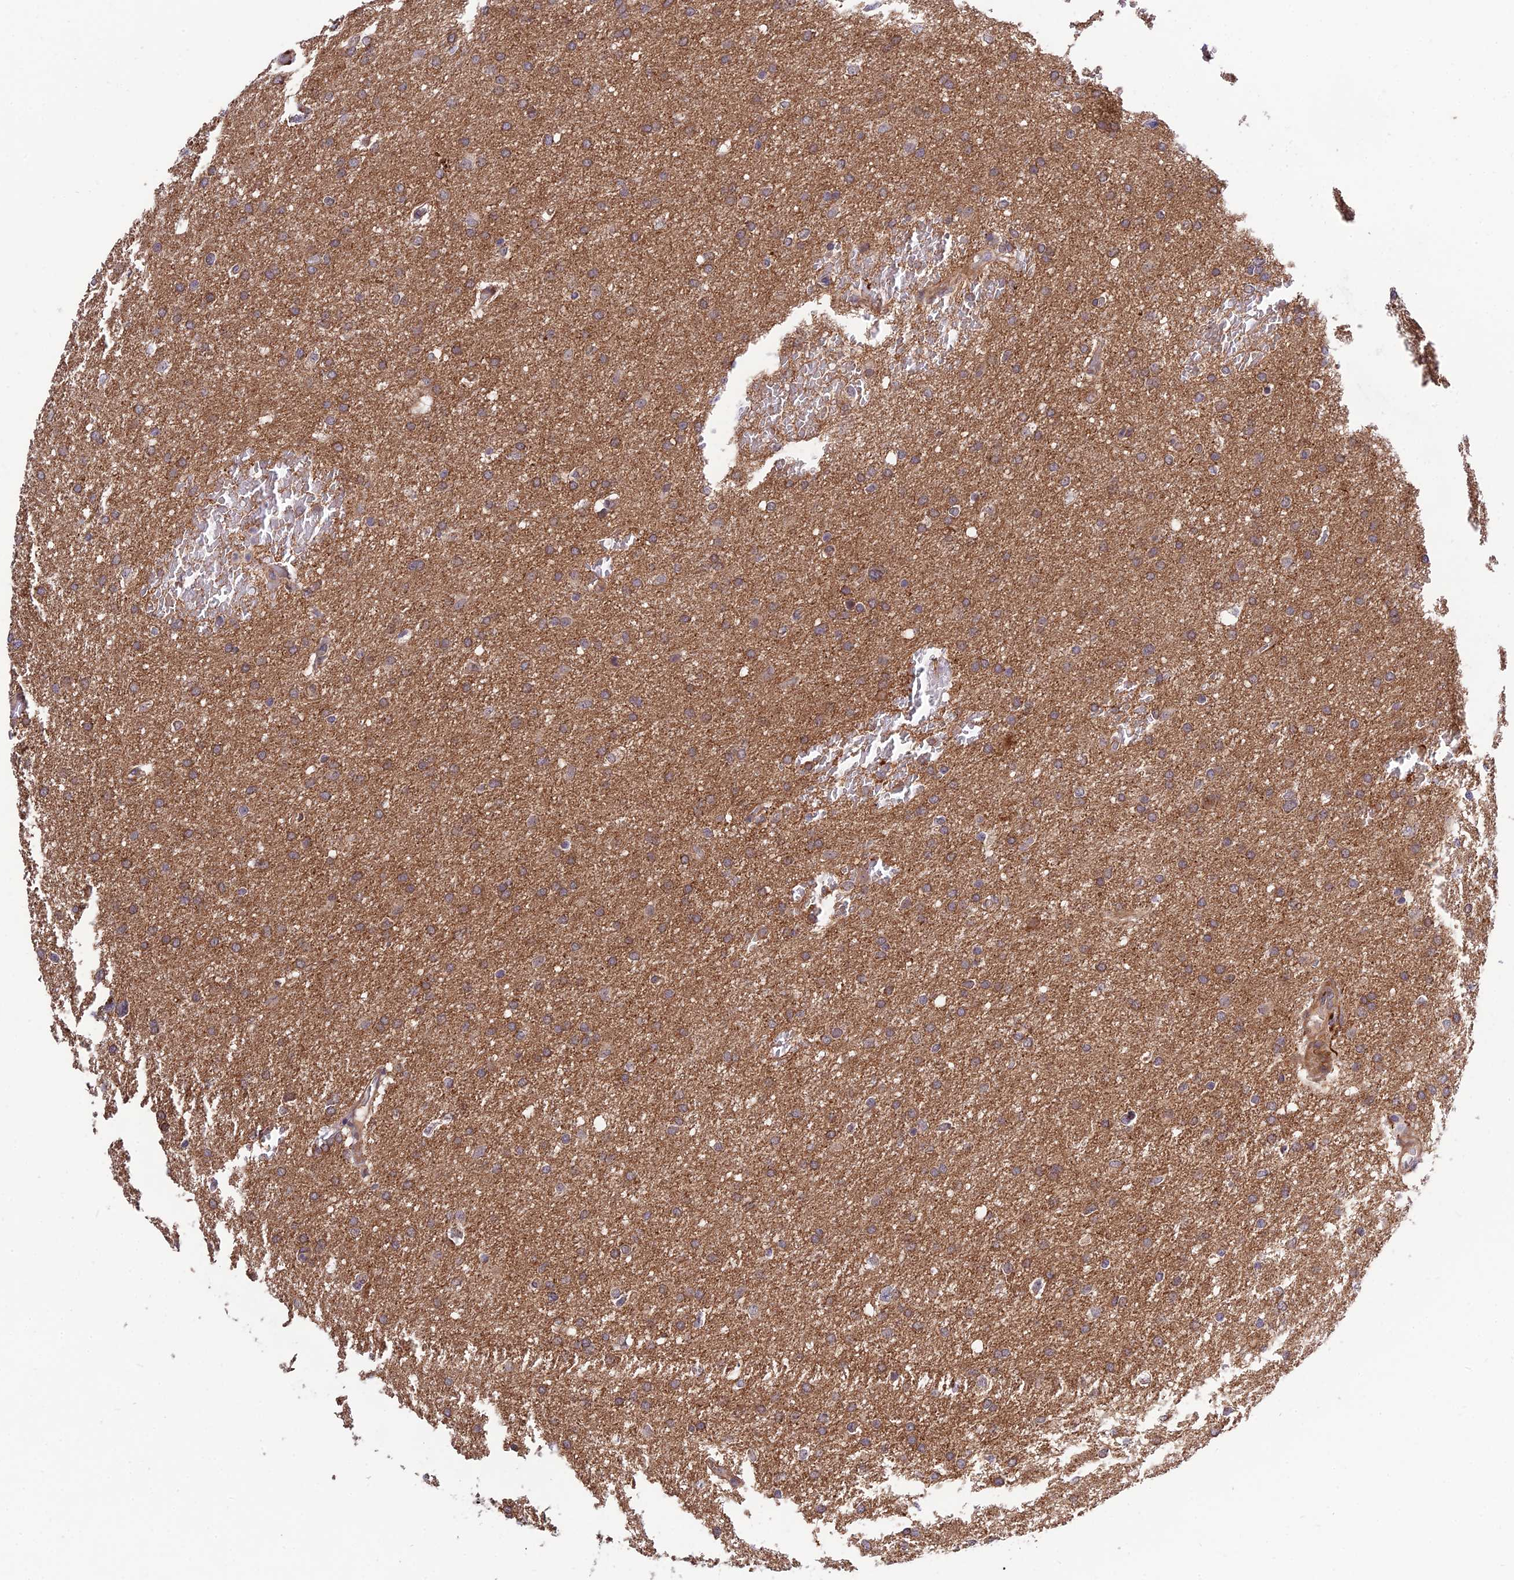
{"staining": {"intensity": "moderate", "quantity": ">75%", "location": "cytoplasmic/membranous"}, "tissue": "glioma", "cell_type": "Tumor cells", "image_type": "cancer", "snomed": [{"axis": "morphology", "description": "Glioma, malignant, High grade"}, {"axis": "topography", "description": "Cerebral cortex"}], "caption": "Moderate cytoplasmic/membranous positivity is identified in about >75% of tumor cells in glioma.", "gene": "PLEKHG2", "patient": {"sex": "female", "age": 36}}